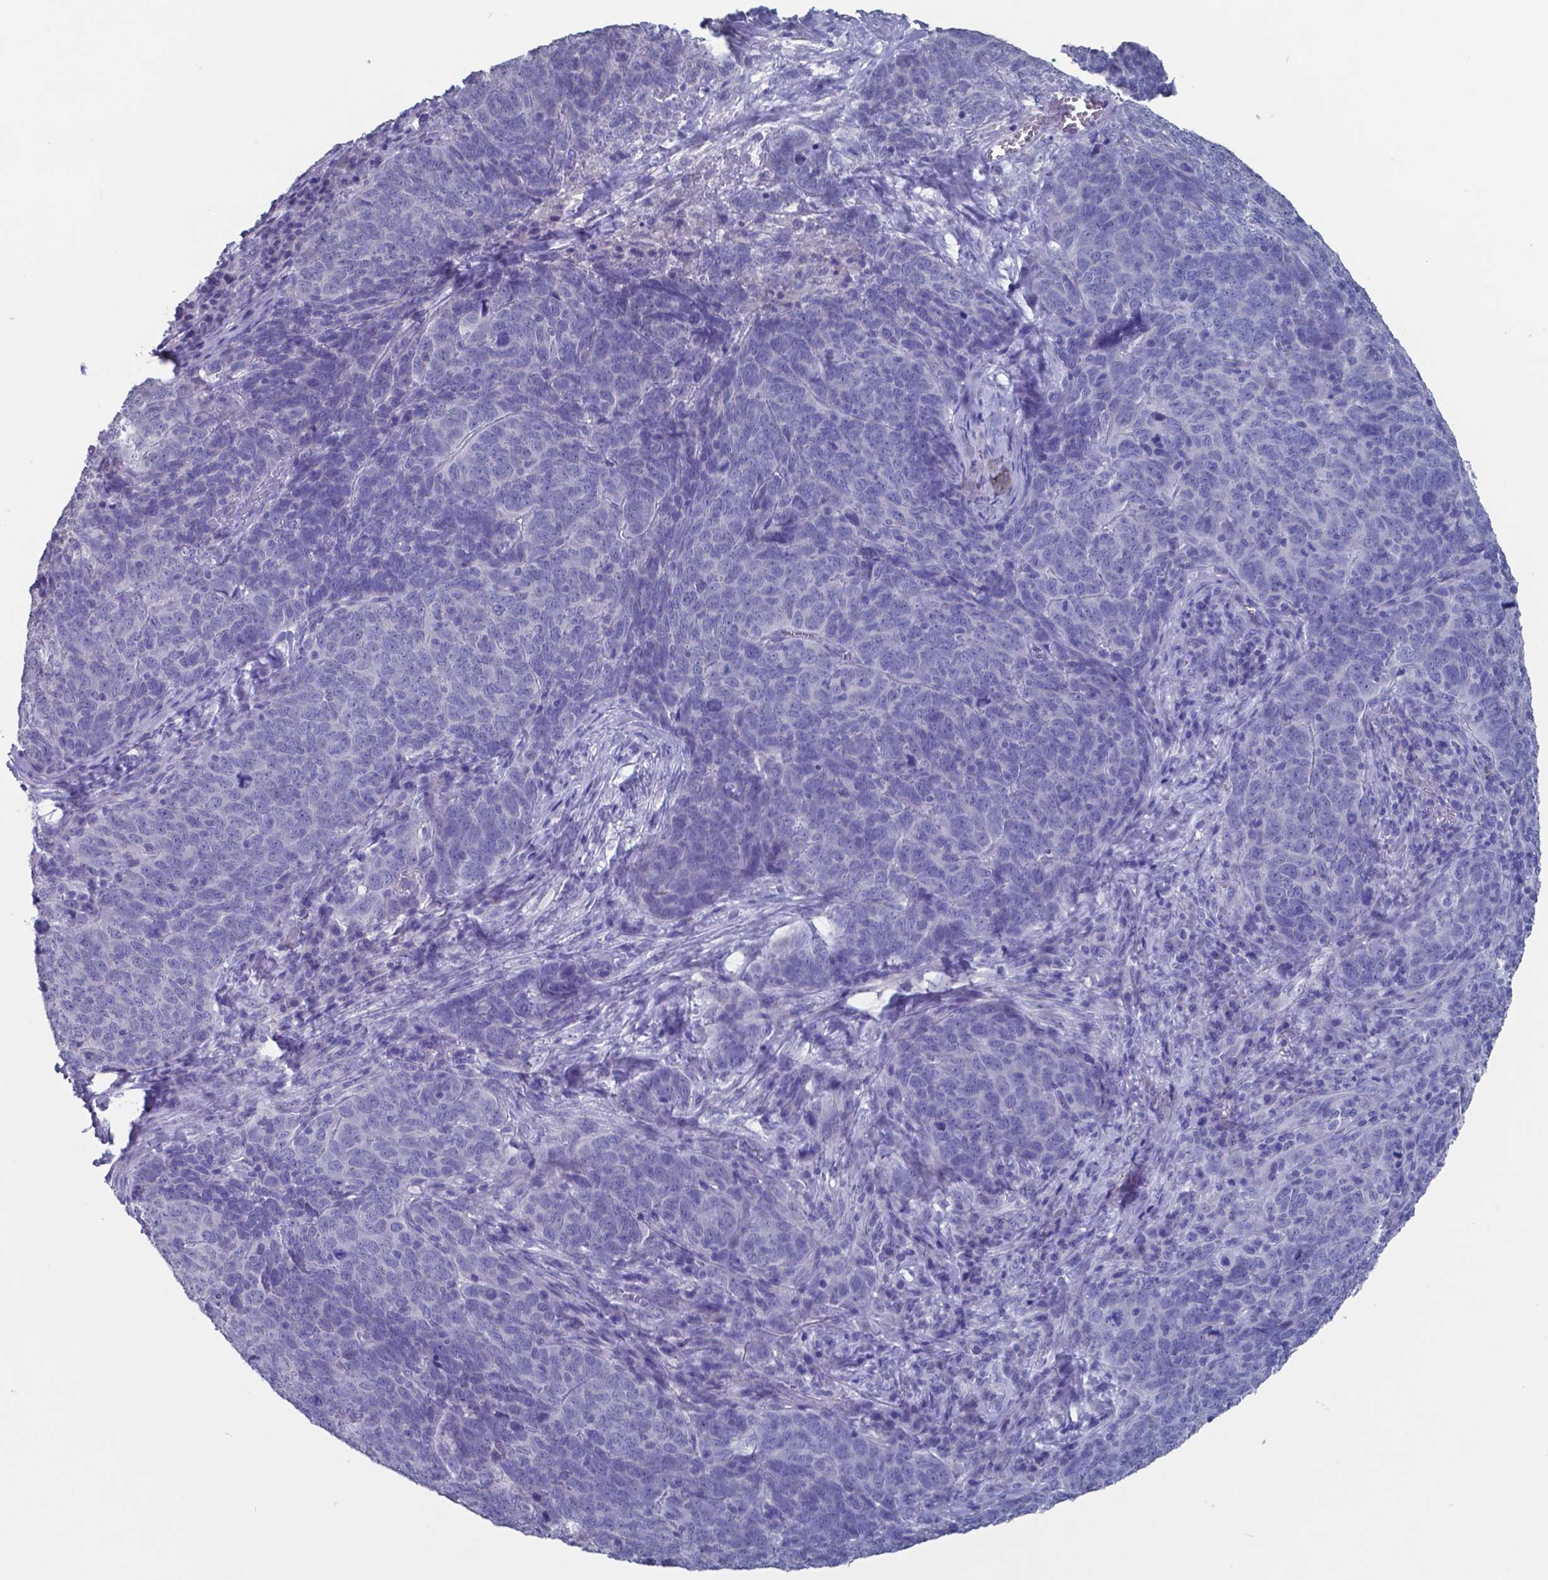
{"staining": {"intensity": "negative", "quantity": "none", "location": "none"}, "tissue": "skin cancer", "cell_type": "Tumor cells", "image_type": "cancer", "snomed": [{"axis": "morphology", "description": "Squamous cell carcinoma, NOS"}, {"axis": "topography", "description": "Skin"}, {"axis": "topography", "description": "Anal"}], "caption": "Skin squamous cell carcinoma was stained to show a protein in brown. There is no significant staining in tumor cells. The staining was performed using DAB (3,3'-diaminobenzidine) to visualize the protein expression in brown, while the nuclei were stained in blue with hematoxylin (Magnification: 20x).", "gene": "TTR", "patient": {"sex": "female", "age": 51}}